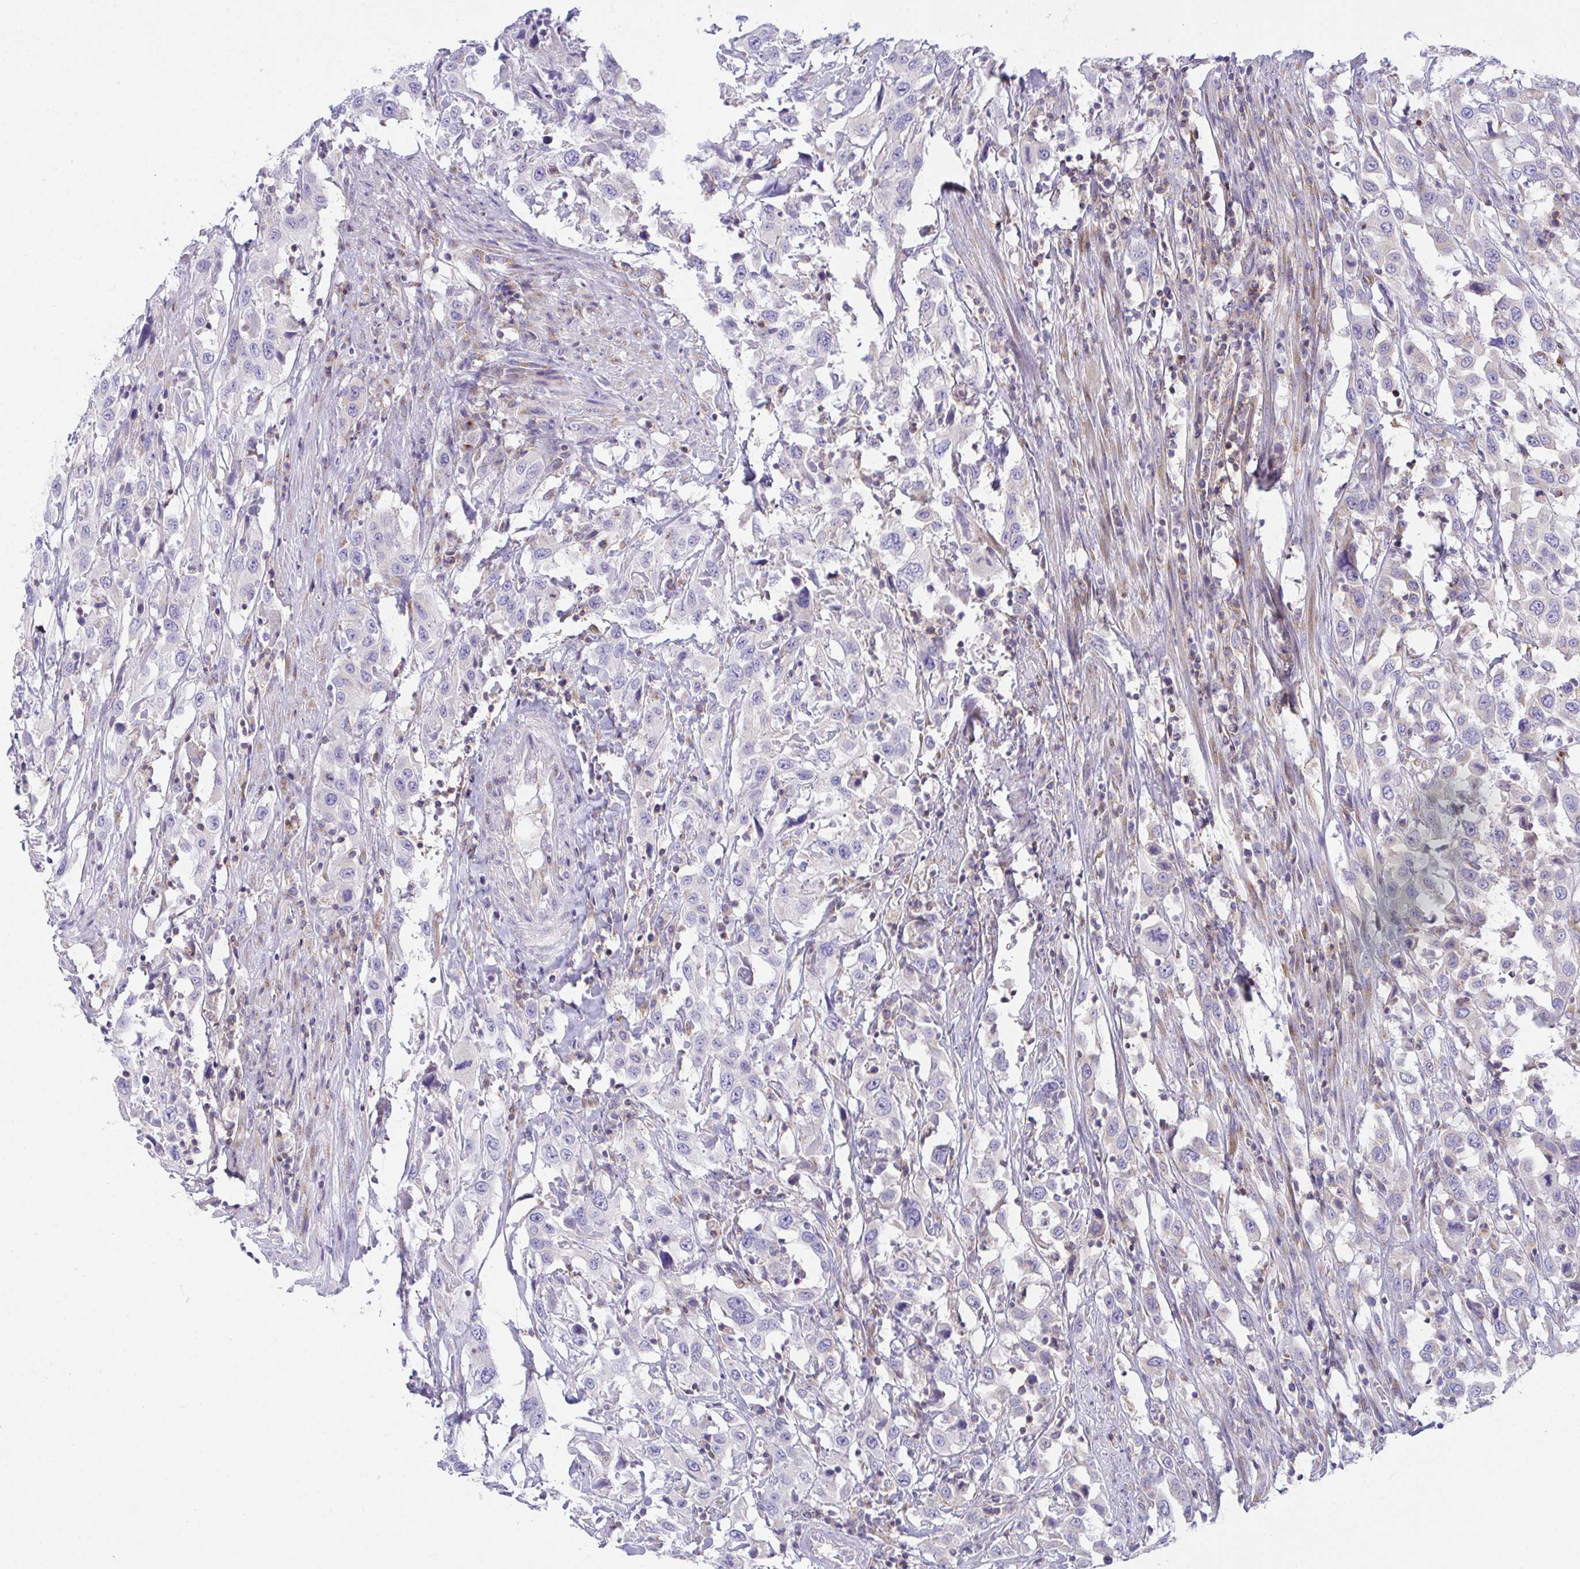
{"staining": {"intensity": "negative", "quantity": "none", "location": "none"}, "tissue": "urothelial cancer", "cell_type": "Tumor cells", "image_type": "cancer", "snomed": [{"axis": "morphology", "description": "Urothelial carcinoma, High grade"}, {"axis": "topography", "description": "Urinary bladder"}], "caption": "Urothelial cancer was stained to show a protein in brown. There is no significant staining in tumor cells.", "gene": "MIA3", "patient": {"sex": "male", "age": 61}}